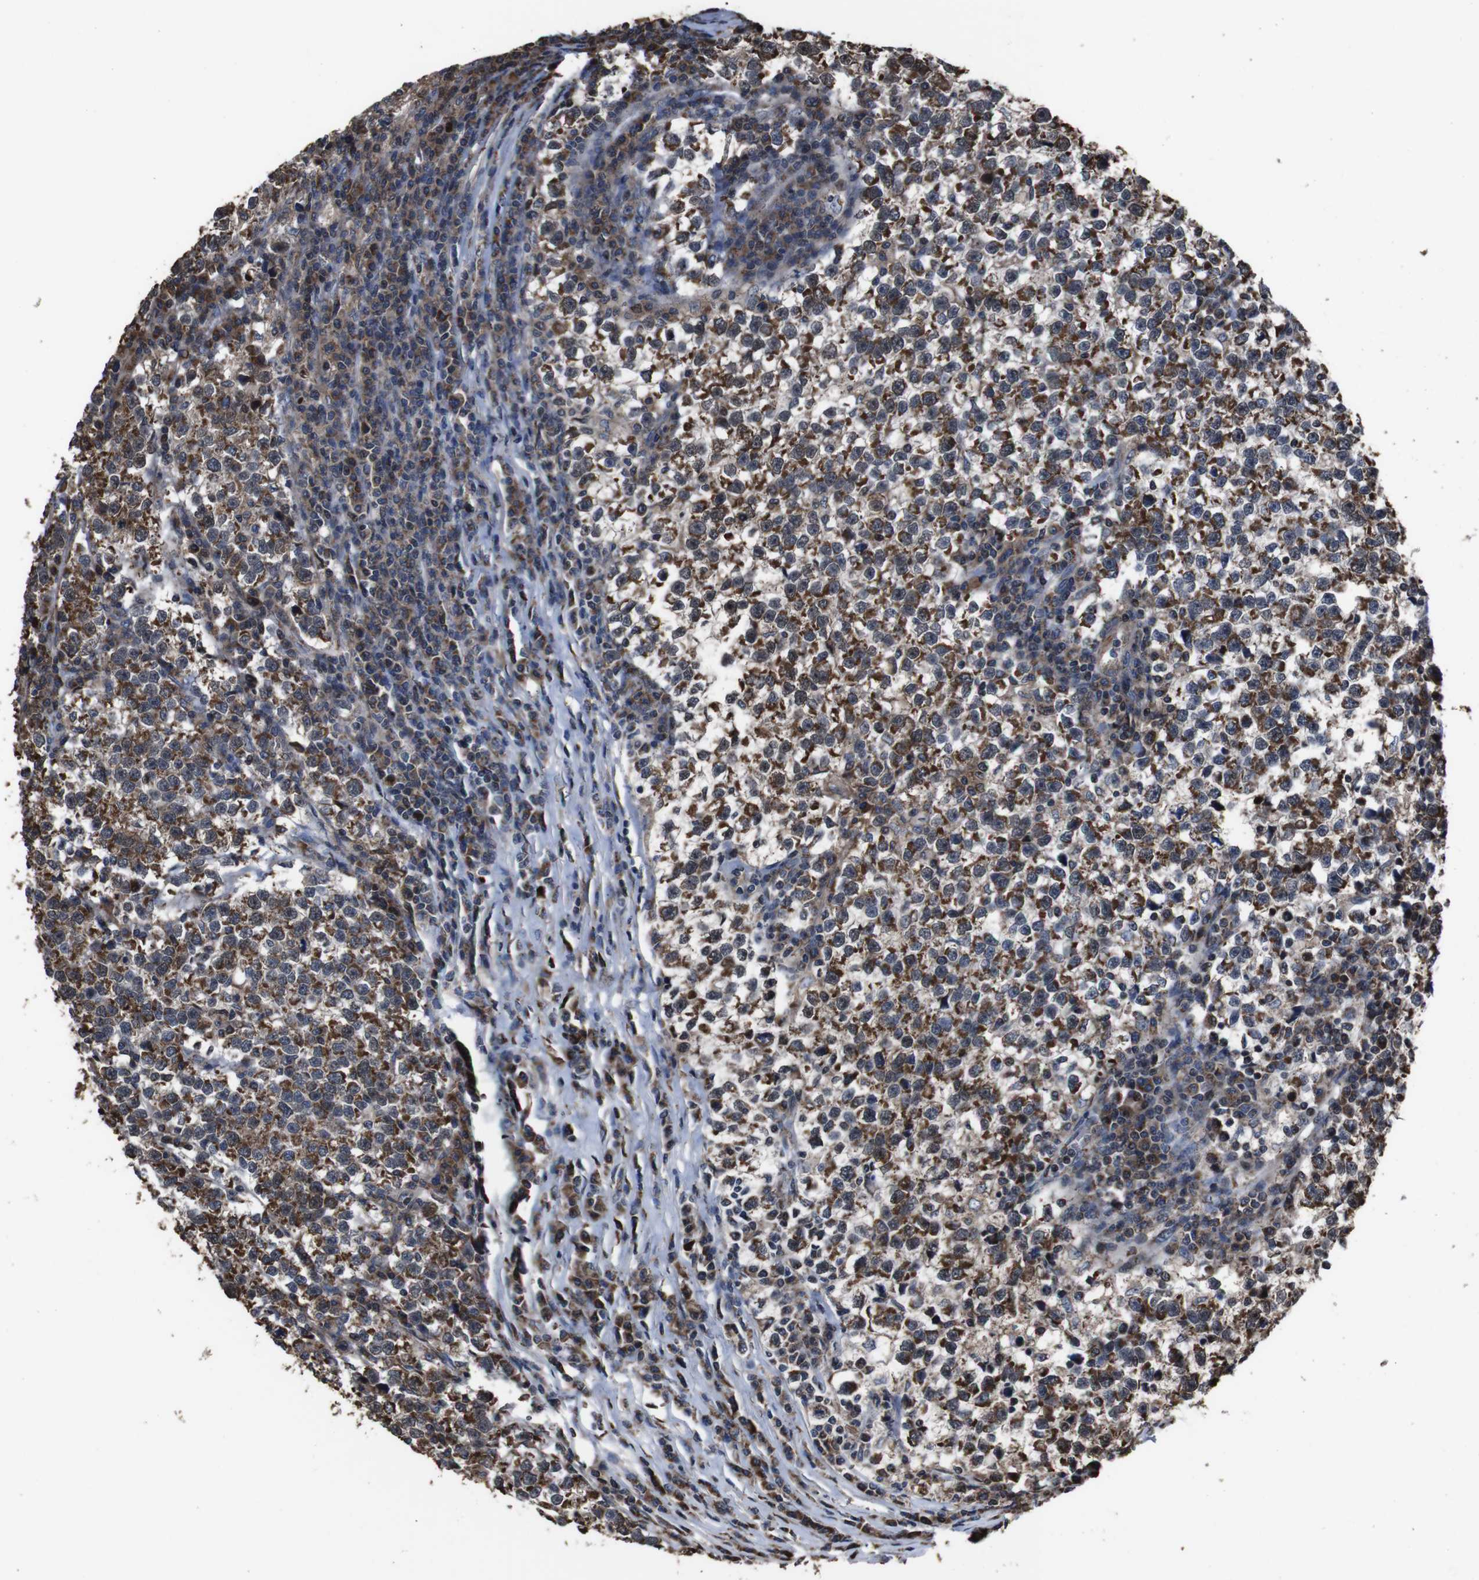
{"staining": {"intensity": "moderate", "quantity": ">75%", "location": "cytoplasmic/membranous"}, "tissue": "testis cancer", "cell_type": "Tumor cells", "image_type": "cancer", "snomed": [{"axis": "morphology", "description": "Normal tissue, NOS"}, {"axis": "morphology", "description": "Seminoma, NOS"}, {"axis": "topography", "description": "Testis"}], "caption": "This histopathology image shows immunohistochemistry (IHC) staining of human testis cancer (seminoma), with medium moderate cytoplasmic/membranous expression in about >75% of tumor cells.", "gene": "SNN", "patient": {"sex": "male", "age": 43}}